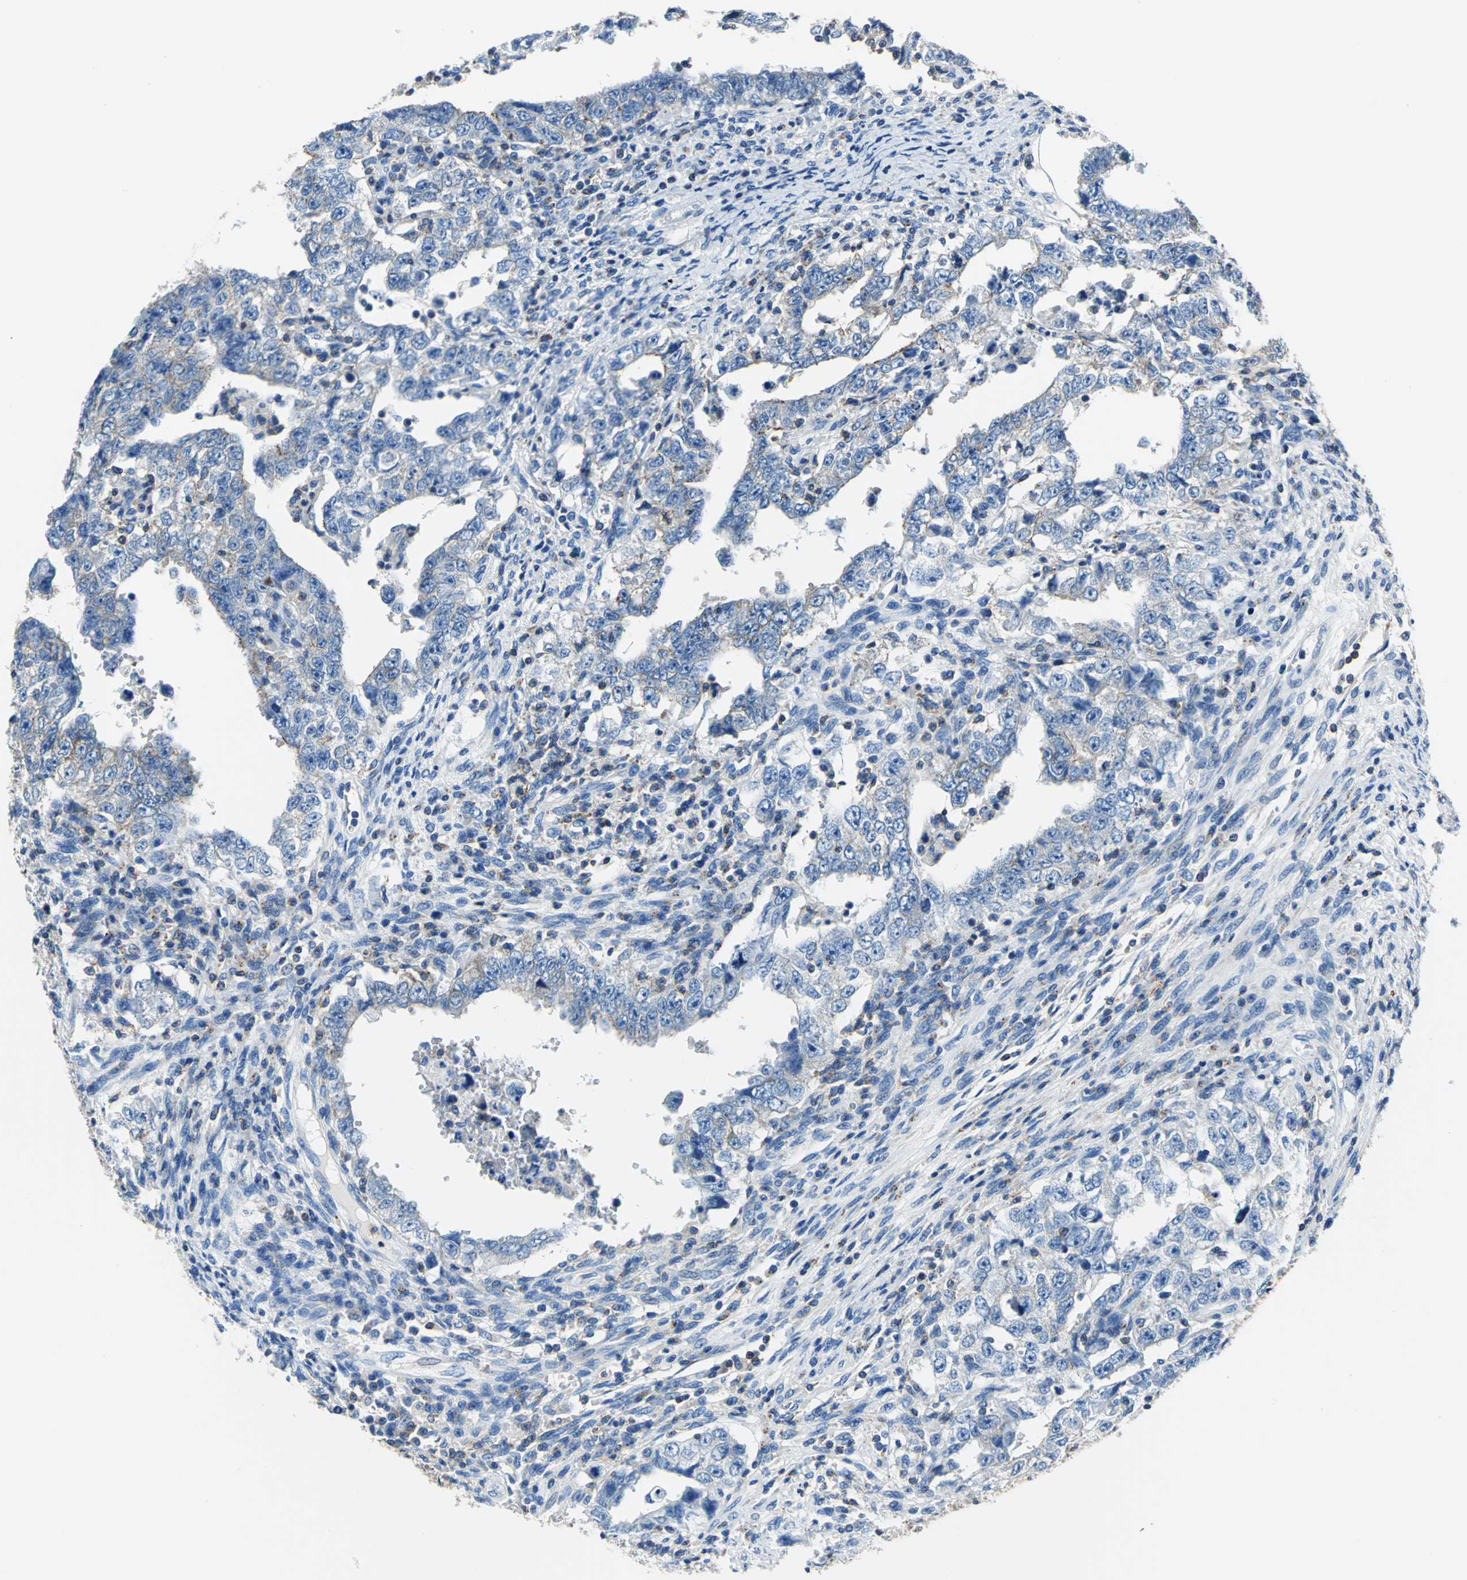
{"staining": {"intensity": "weak", "quantity": "25%-75%", "location": "cytoplasmic/membranous"}, "tissue": "testis cancer", "cell_type": "Tumor cells", "image_type": "cancer", "snomed": [{"axis": "morphology", "description": "Carcinoma, Embryonal, NOS"}, {"axis": "topography", "description": "Testis"}], "caption": "Testis cancer (embryonal carcinoma) stained with IHC exhibits weak cytoplasmic/membranous expression in approximately 25%-75% of tumor cells. (DAB (3,3'-diaminobenzidine) = brown stain, brightfield microscopy at high magnification).", "gene": "SEPTIN6", "patient": {"sex": "male", "age": 26}}